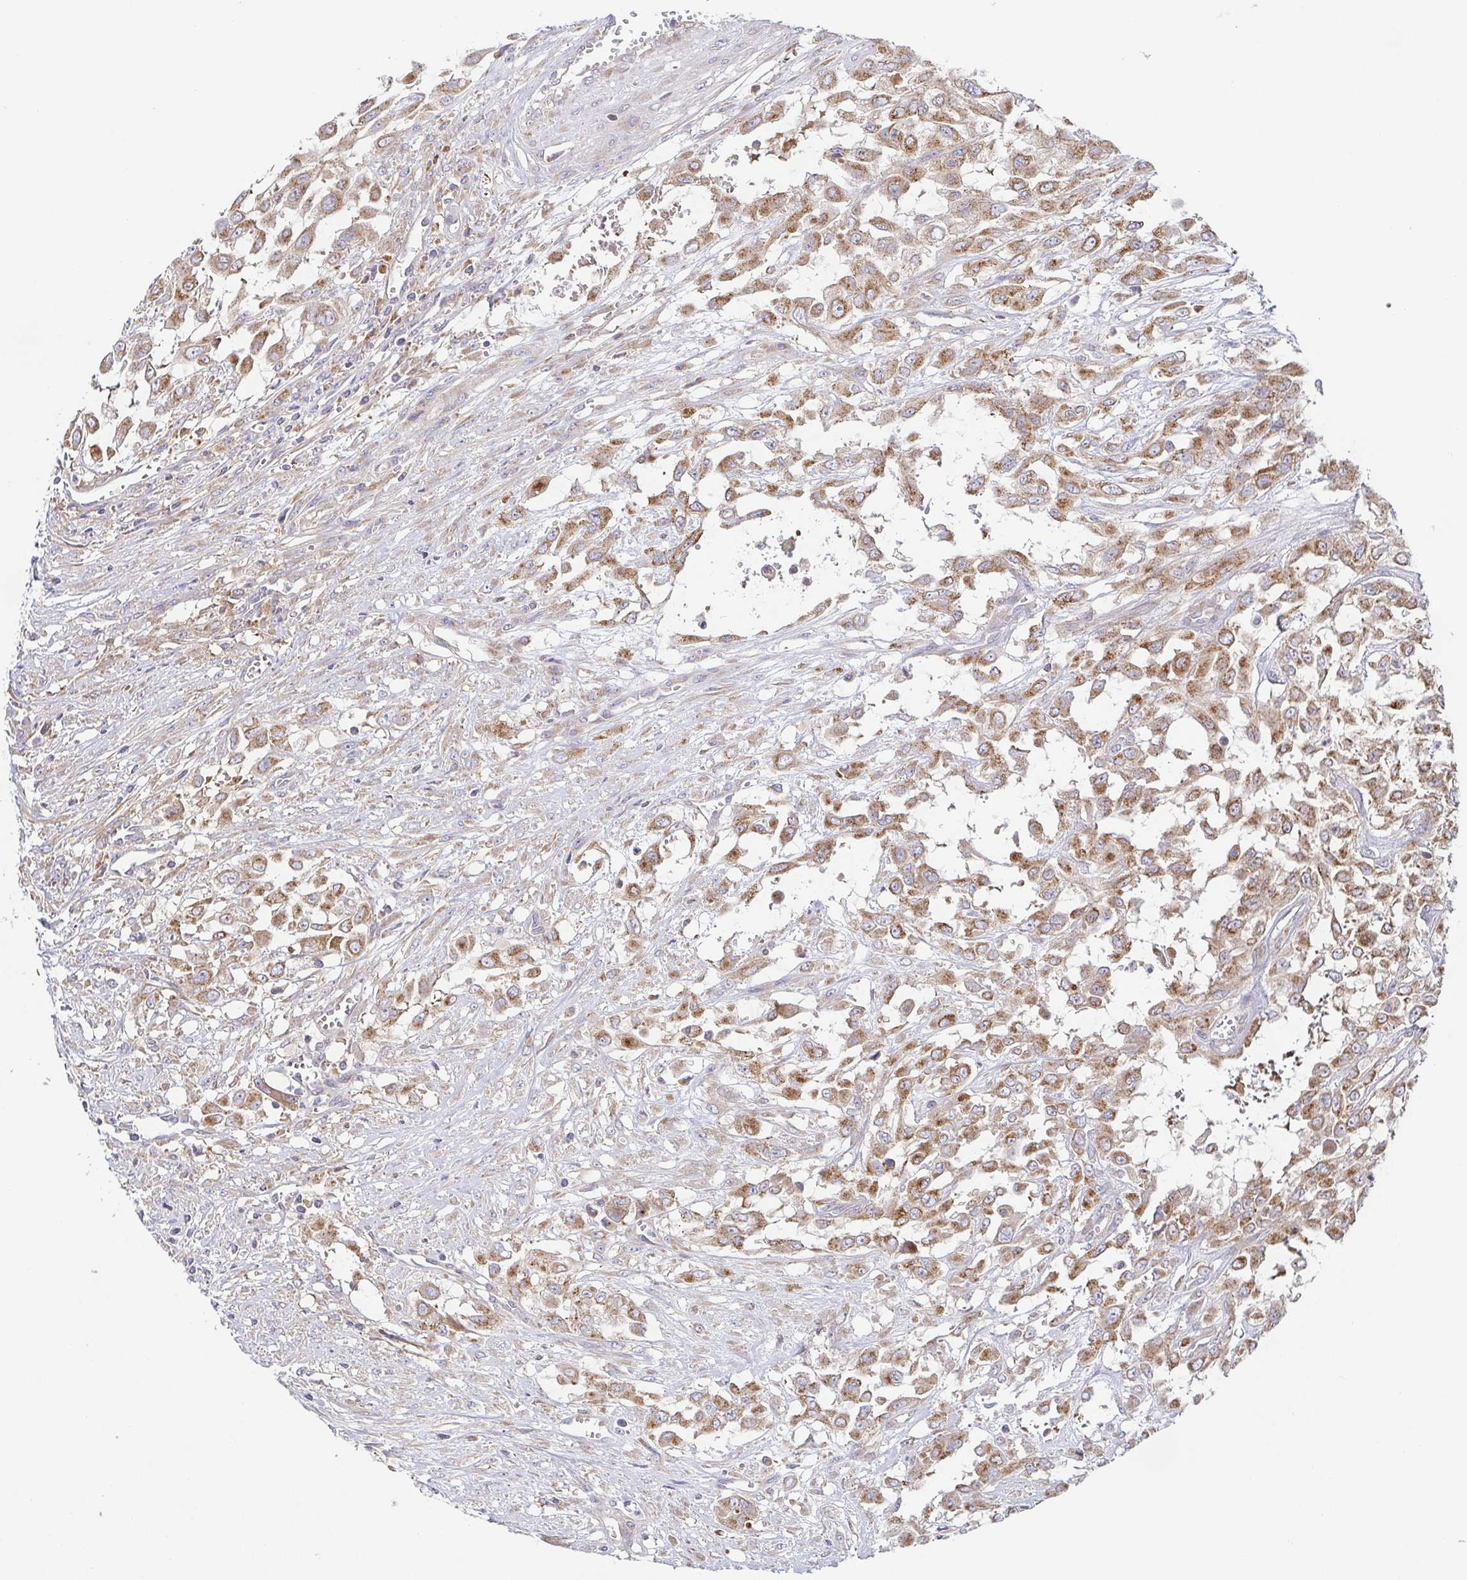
{"staining": {"intensity": "moderate", "quantity": ">75%", "location": "cytoplasmic/membranous"}, "tissue": "urothelial cancer", "cell_type": "Tumor cells", "image_type": "cancer", "snomed": [{"axis": "morphology", "description": "Urothelial carcinoma, High grade"}, {"axis": "topography", "description": "Urinary bladder"}], "caption": "Immunohistochemistry (IHC) (DAB) staining of human high-grade urothelial carcinoma exhibits moderate cytoplasmic/membranous protein staining in about >75% of tumor cells.", "gene": "TUFT1", "patient": {"sex": "male", "age": 57}}